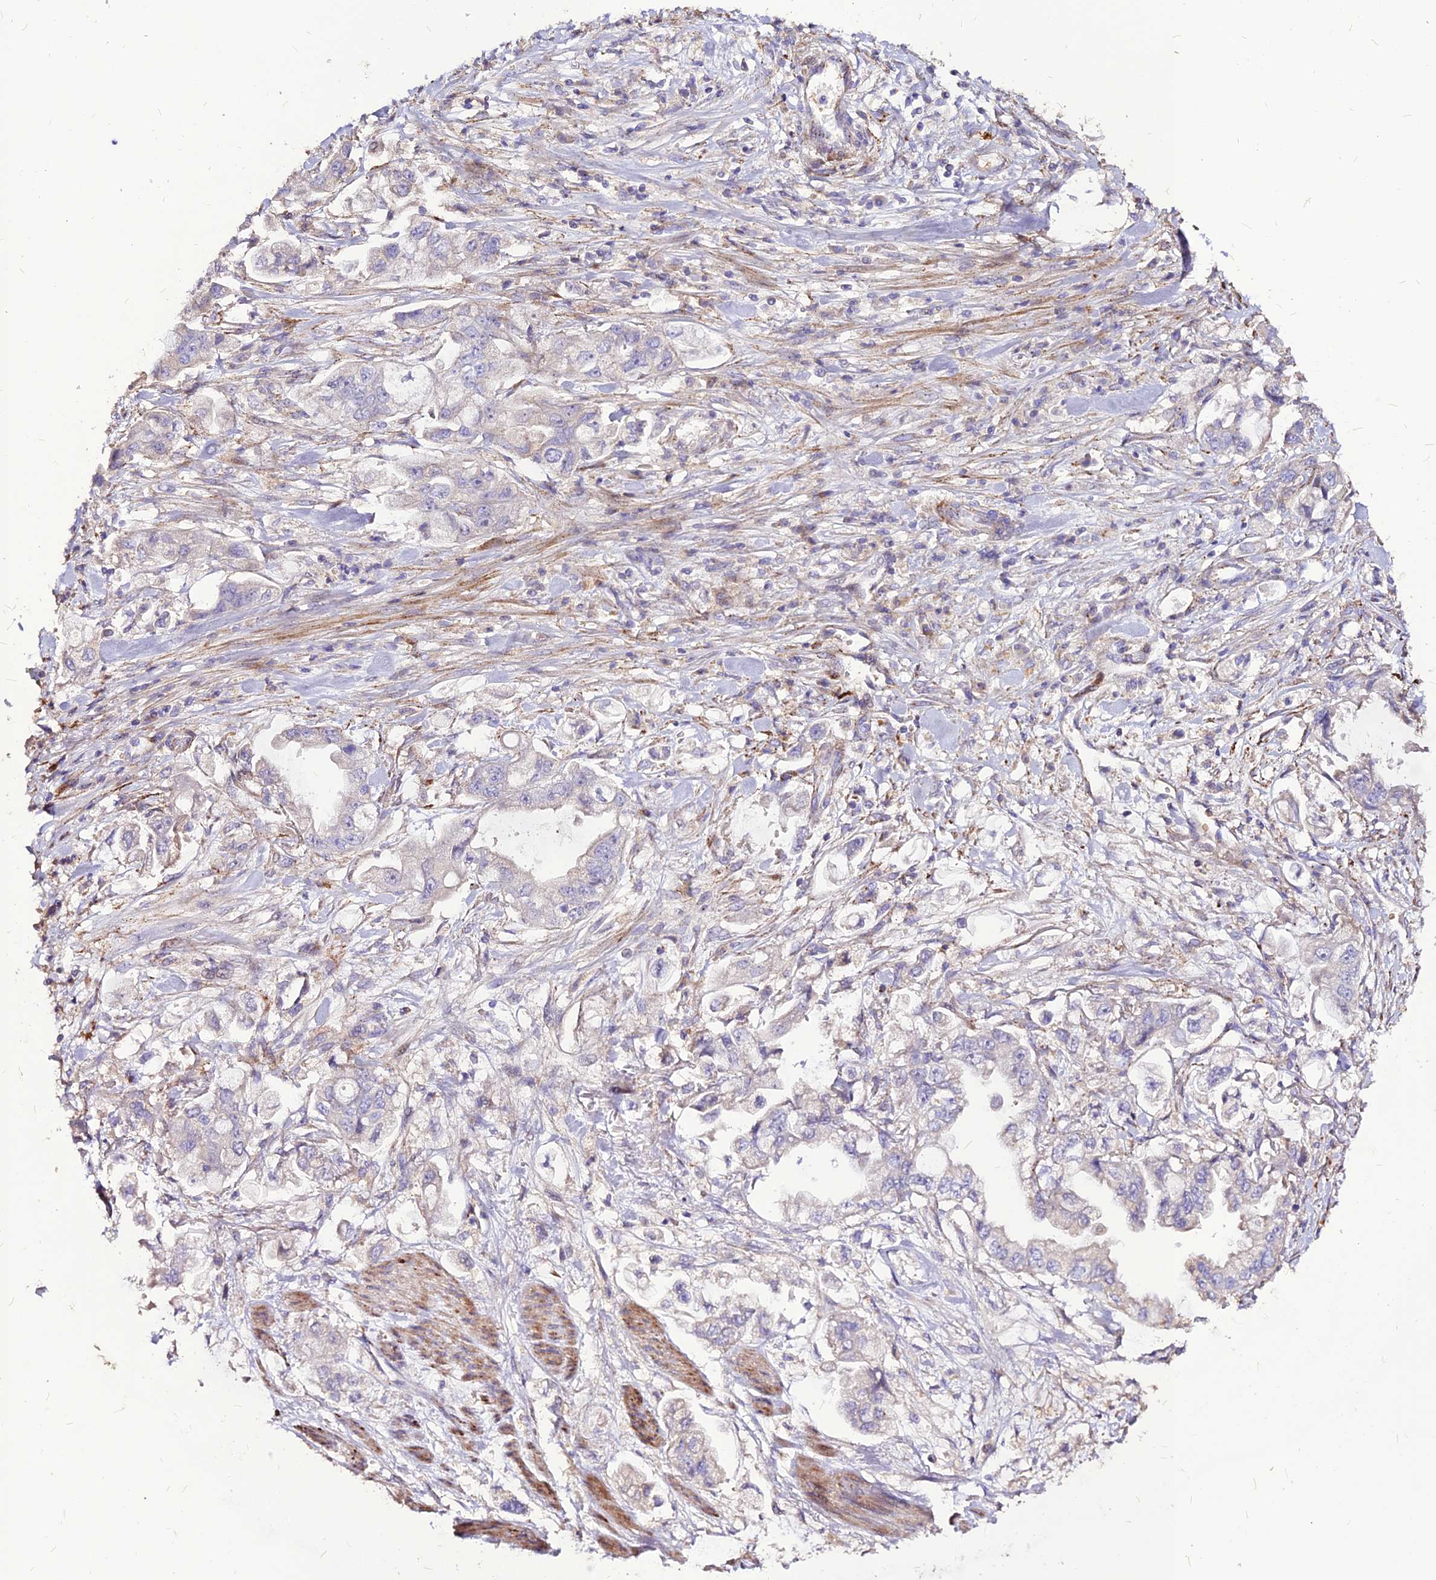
{"staining": {"intensity": "negative", "quantity": "none", "location": "none"}, "tissue": "stomach cancer", "cell_type": "Tumor cells", "image_type": "cancer", "snomed": [{"axis": "morphology", "description": "Adenocarcinoma, NOS"}, {"axis": "topography", "description": "Stomach"}], "caption": "Immunohistochemical staining of human stomach adenocarcinoma demonstrates no significant positivity in tumor cells.", "gene": "RIMOC1", "patient": {"sex": "male", "age": 62}}